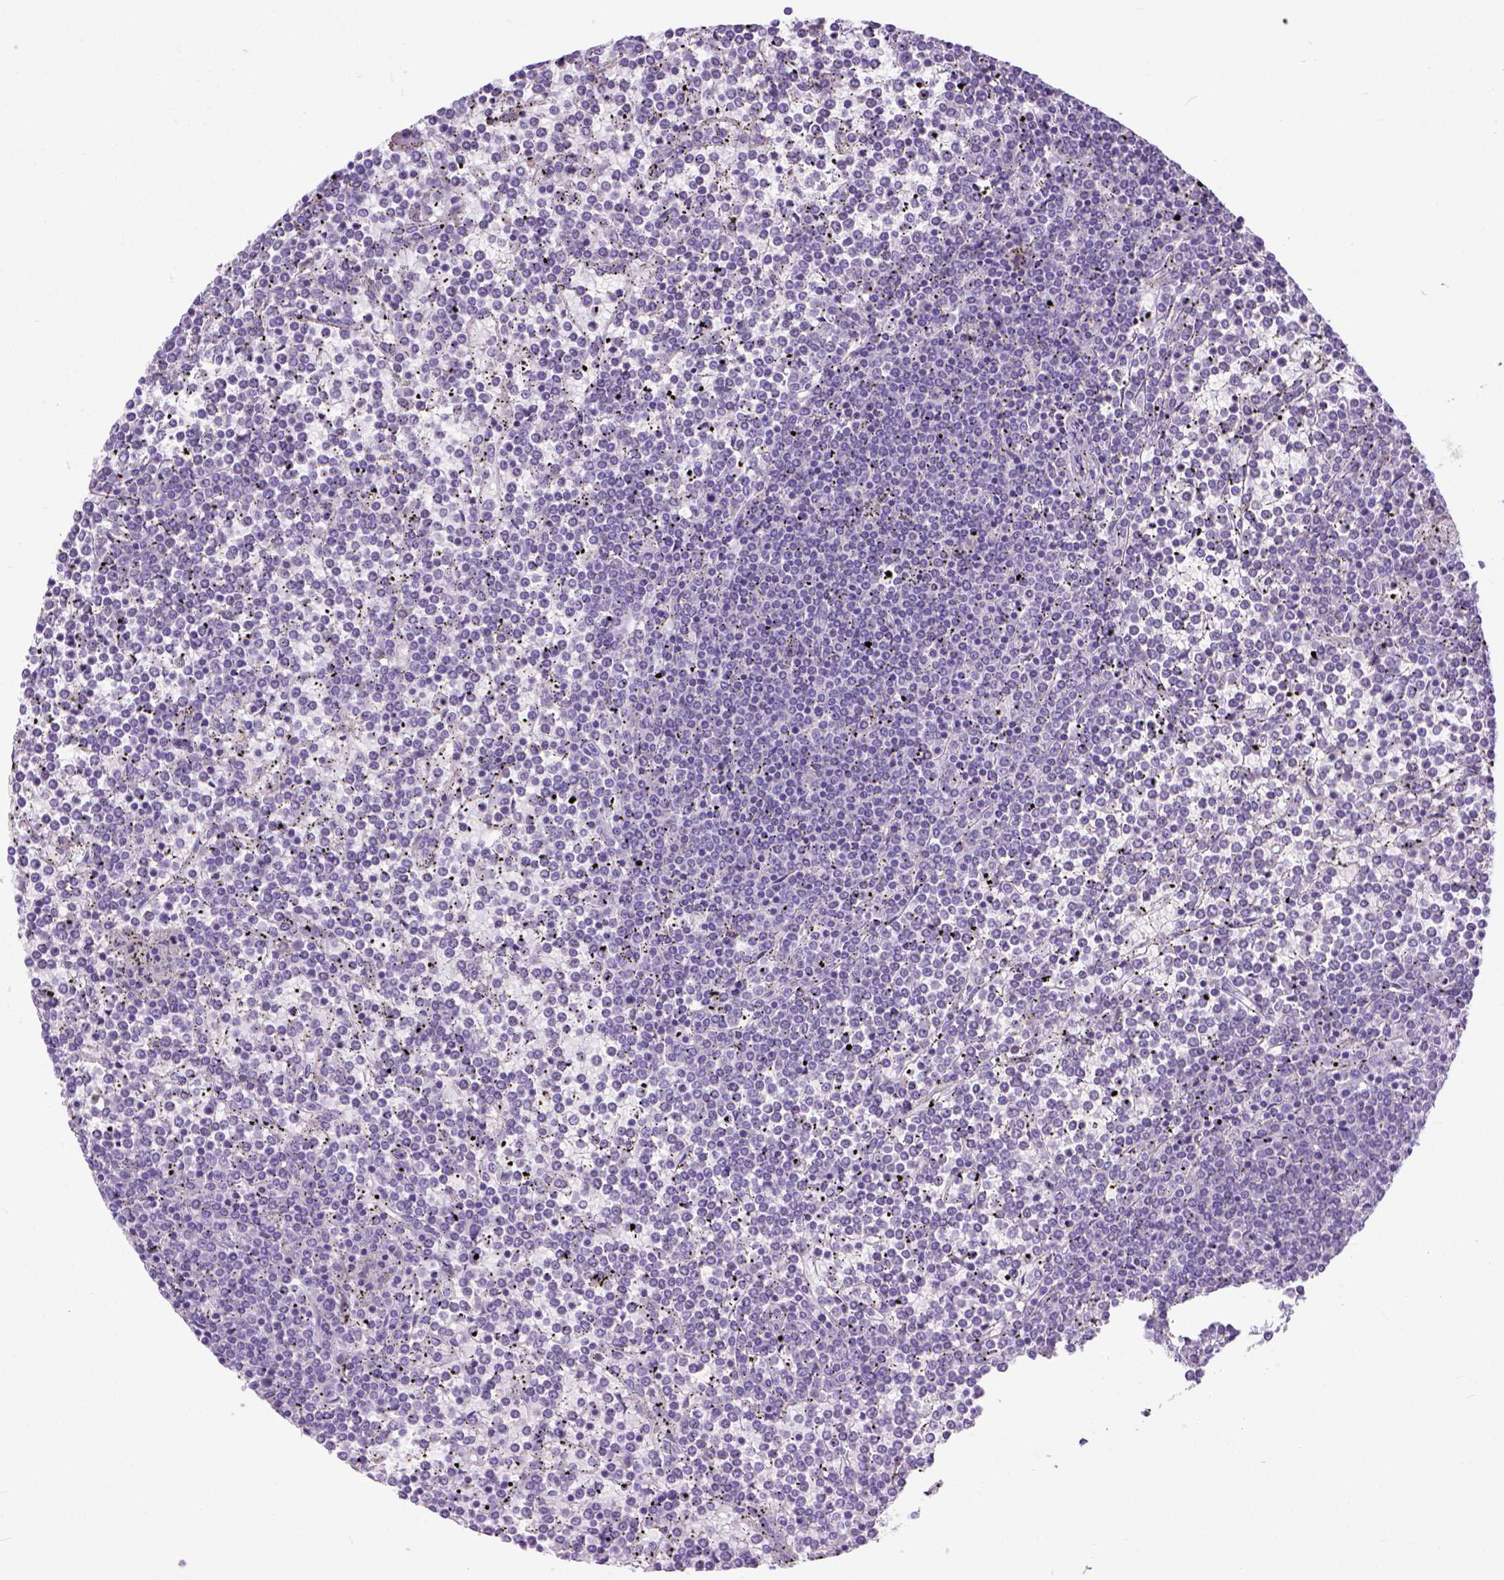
{"staining": {"intensity": "negative", "quantity": "none", "location": "none"}, "tissue": "lymphoma", "cell_type": "Tumor cells", "image_type": "cancer", "snomed": [{"axis": "morphology", "description": "Malignant lymphoma, non-Hodgkin's type, Low grade"}, {"axis": "topography", "description": "Spleen"}], "caption": "The photomicrograph shows no staining of tumor cells in low-grade malignant lymphoma, non-Hodgkin's type.", "gene": "ODAD3", "patient": {"sex": "female", "age": 19}}